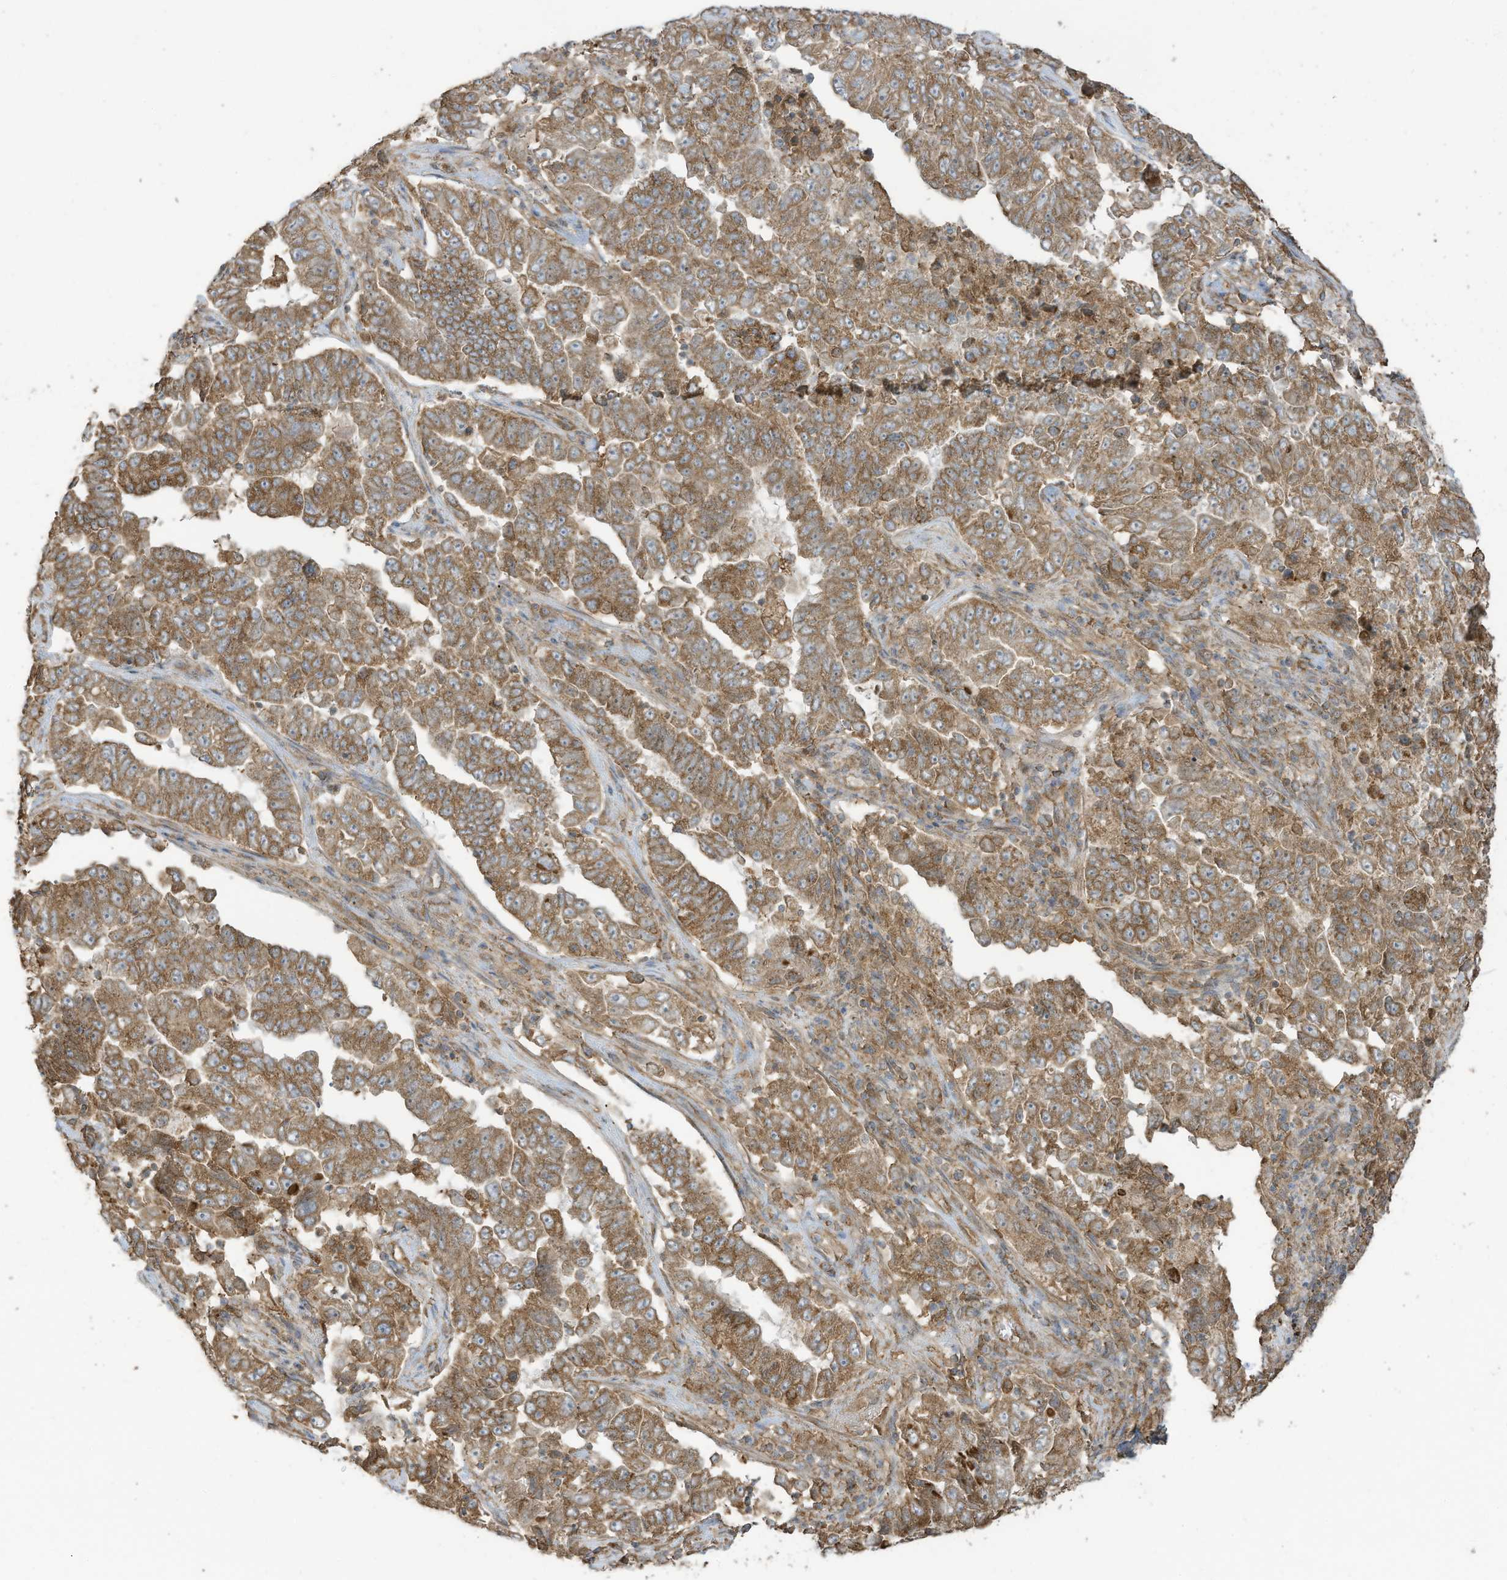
{"staining": {"intensity": "moderate", "quantity": ">75%", "location": "cytoplasmic/membranous"}, "tissue": "lung cancer", "cell_type": "Tumor cells", "image_type": "cancer", "snomed": [{"axis": "morphology", "description": "Adenocarcinoma, NOS"}, {"axis": "topography", "description": "Lung"}], "caption": "A high-resolution micrograph shows immunohistochemistry (IHC) staining of lung cancer (adenocarcinoma), which shows moderate cytoplasmic/membranous staining in about >75% of tumor cells. The protein is stained brown, and the nuclei are stained in blue (DAB IHC with brightfield microscopy, high magnification).", "gene": "CGAS", "patient": {"sex": "female", "age": 51}}